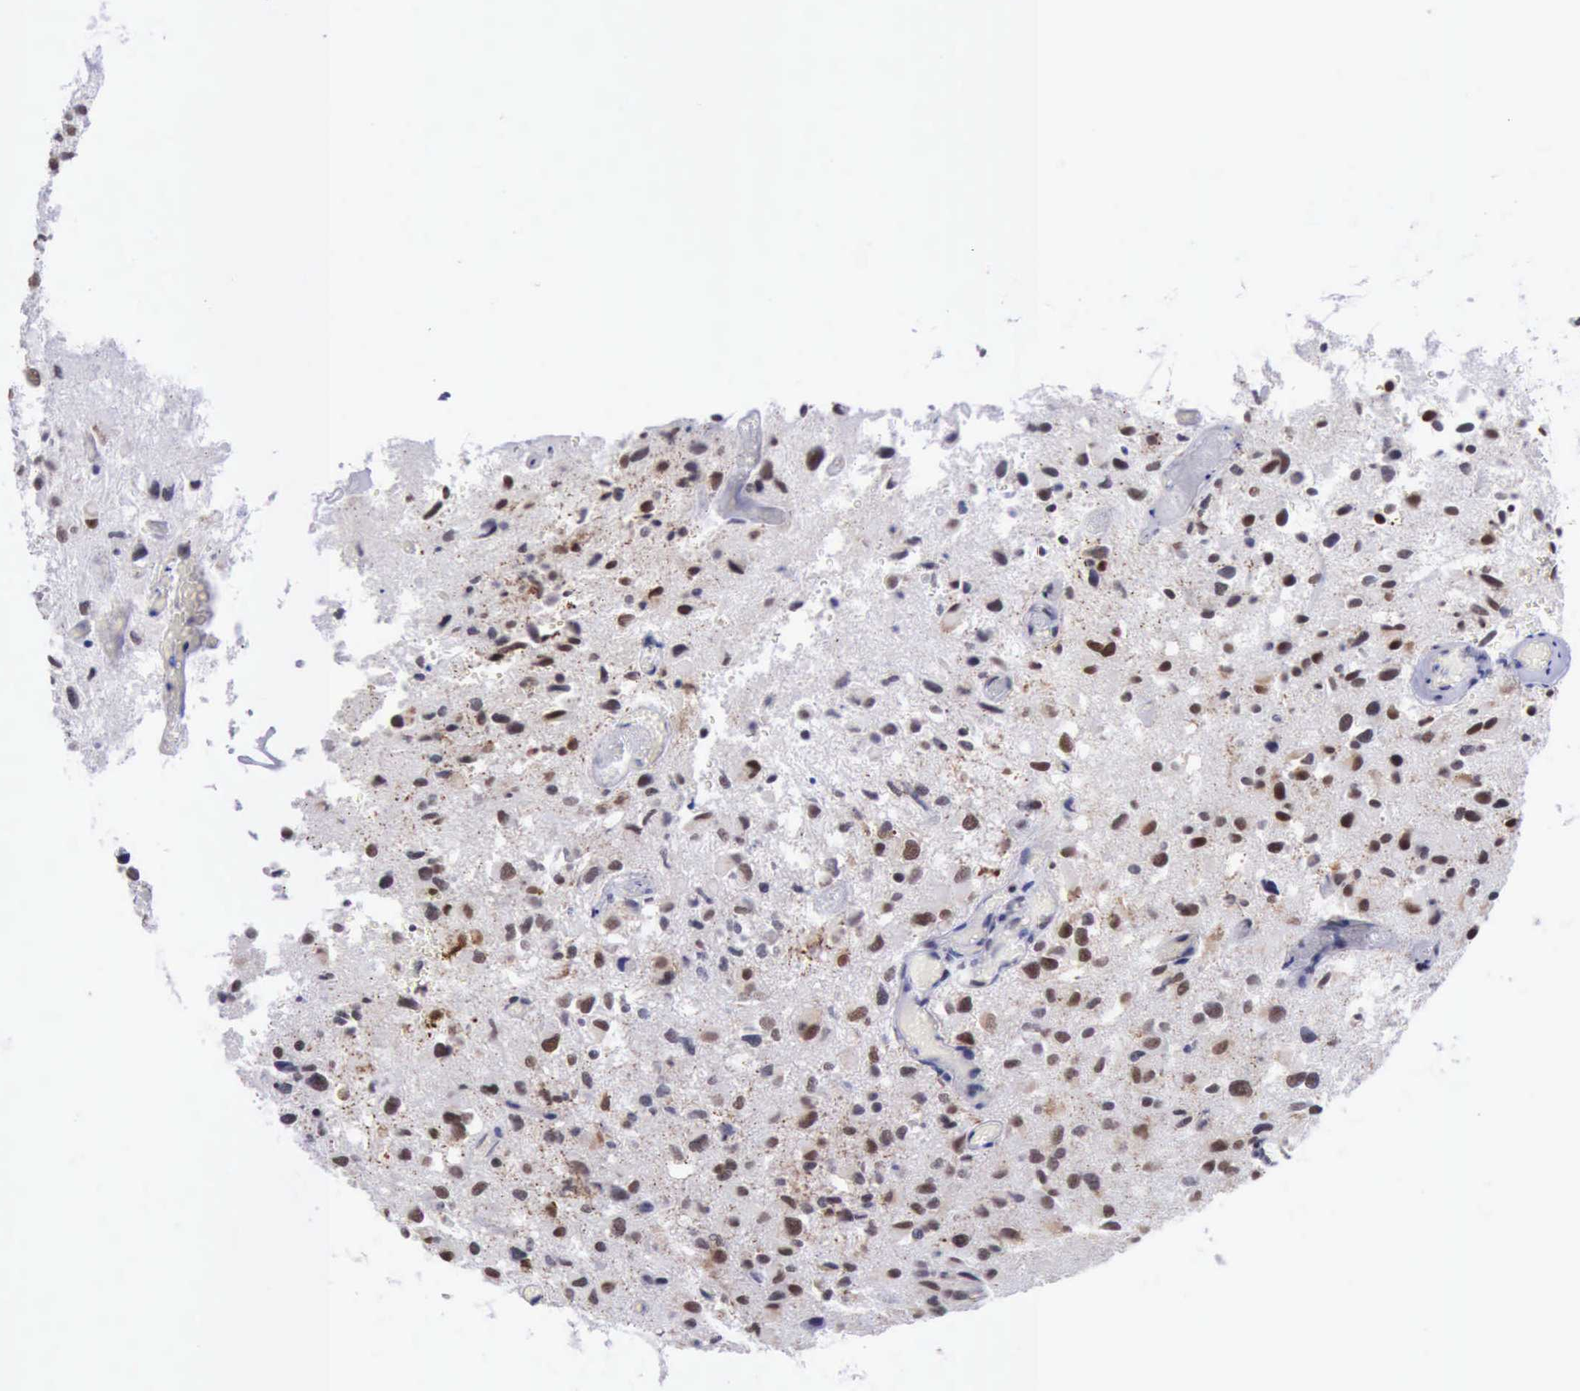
{"staining": {"intensity": "moderate", "quantity": "25%-75%", "location": "nuclear"}, "tissue": "glioma", "cell_type": "Tumor cells", "image_type": "cancer", "snomed": [{"axis": "morphology", "description": "Glioma, malignant, High grade"}, {"axis": "topography", "description": "Brain"}], "caption": "Moderate nuclear protein expression is seen in about 25%-75% of tumor cells in malignant glioma (high-grade). (brown staining indicates protein expression, while blue staining denotes nuclei).", "gene": "ERCC4", "patient": {"sex": "male", "age": 69}}